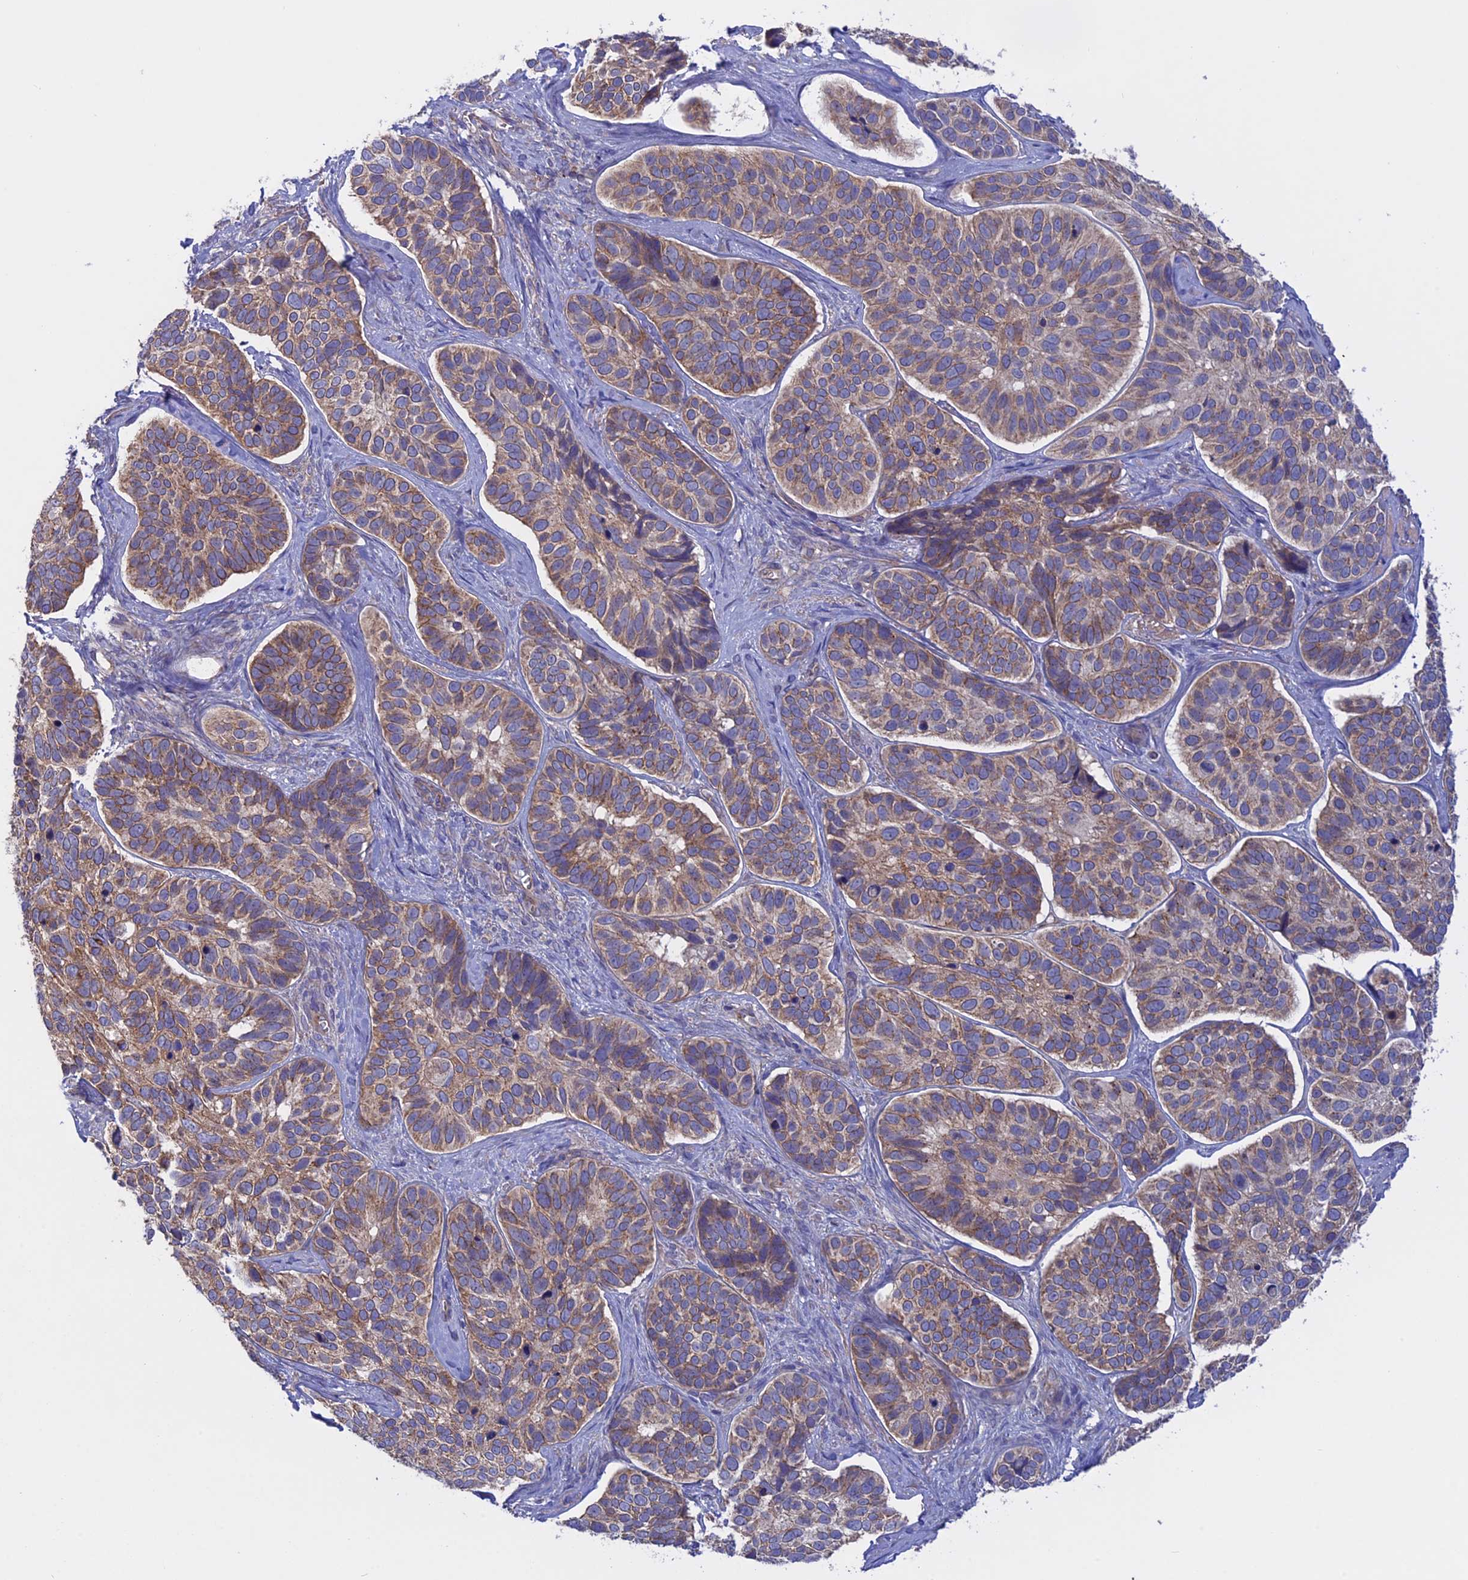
{"staining": {"intensity": "moderate", "quantity": ">75%", "location": "cytoplasmic/membranous"}, "tissue": "skin cancer", "cell_type": "Tumor cells", "image_type": "cancer", "snomed": [{"axis": "morphology", "description": "Basal cell carcinoma"}, {"axis": "topography", "description": "Skin"}], "caption": "Human skin cancer (basal cell carcinoma) stained for a protein (brown) shows moderate cytoplasmic/membranous positive staining in about >75% of tumor cells.", "gene": "ETFDH", "patient": {"sex": "male", "age": 62}}